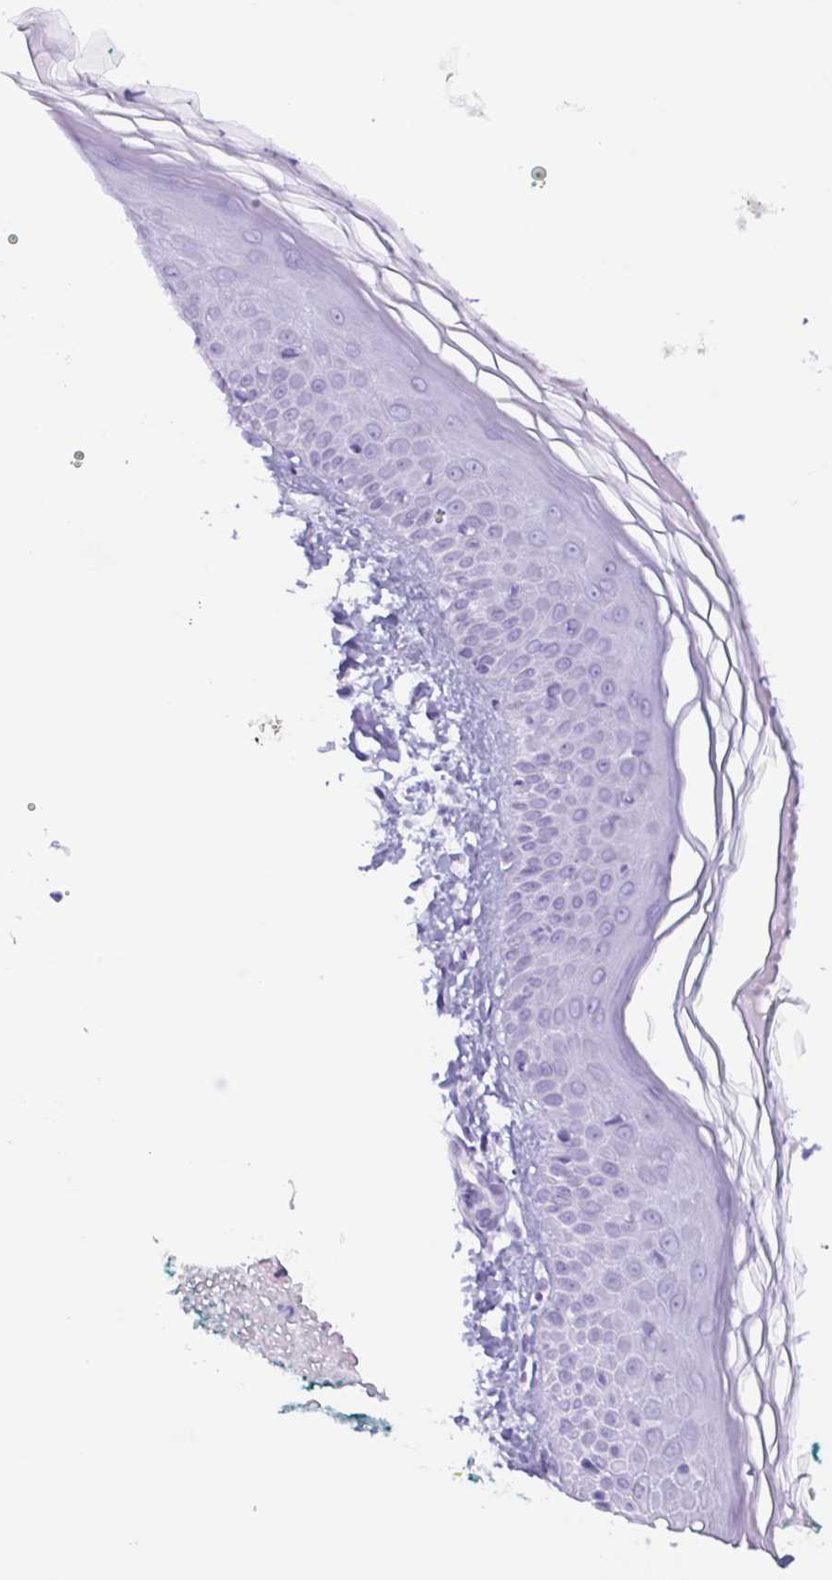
{"staining": {"intensity": "negative", "quantity": "none", "location": "none"}, "tissue": "skin", "cell_type": "Fibroblasts", "image_type": "normal", "snomed": [{"axis": "morphology", "description": "Normal tissue, NOS"}, {"axis": "topography", "description": "Skin"}], "caption": "IHC micrograph of normal skin stained for a protein (brown), which reveals no expression in fibroblasts. (DAB (3,3'-diaminobenzidine) IHC, high magnification).", "gene": "BPI", "patient": {"sex": "female", "age": 62}}